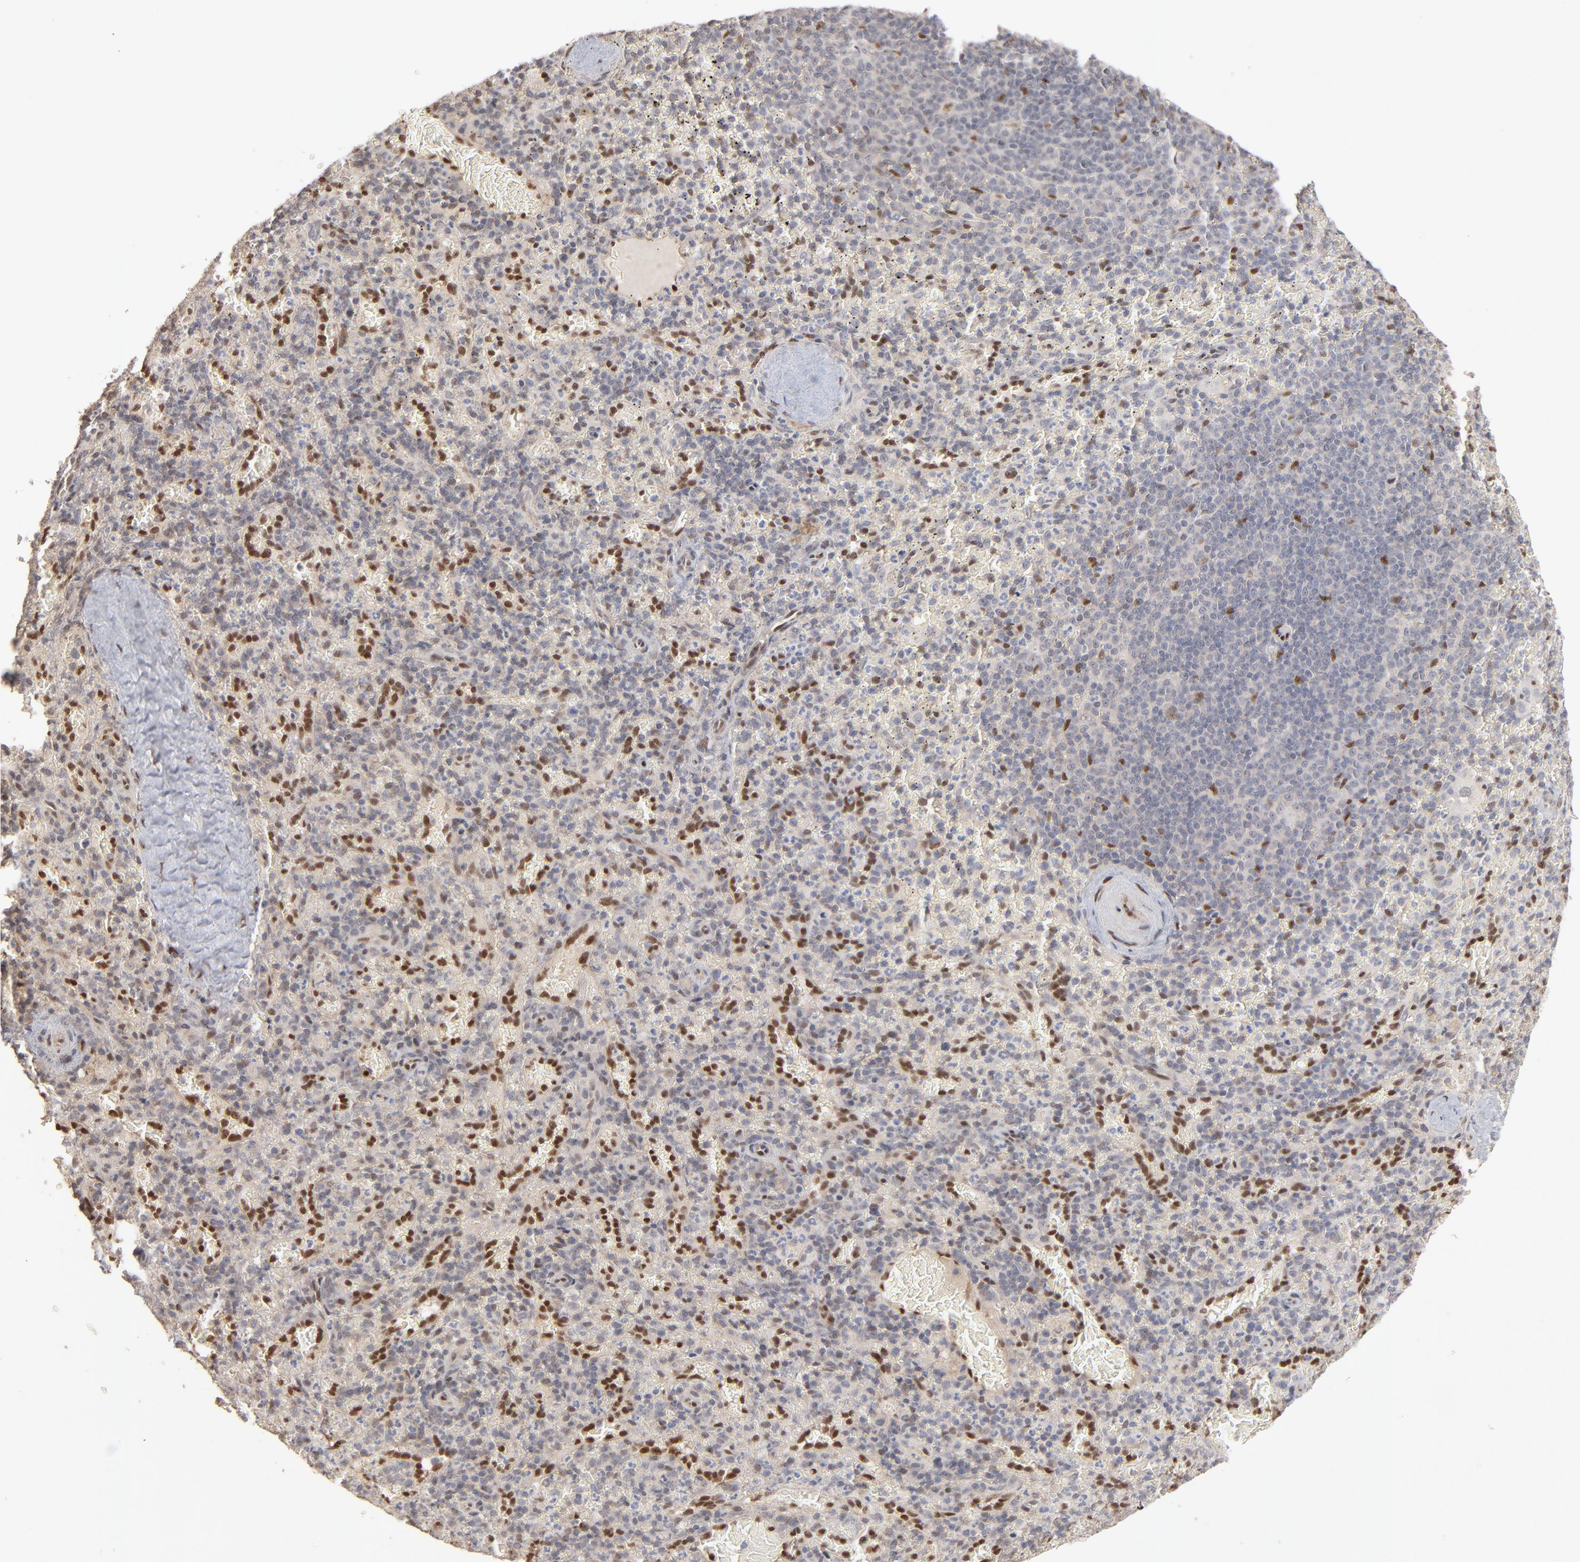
{"staining": {"intensity": "moderate", "quantity": "<25%", "location": "nuclear"}, "tissue": "spleen", "cell_type": "Cells in red pulp", "image_type": "normal", "snomed": [{"axis": "morphology", "description": "Normal tissue, NOS"}, {"axis": "topography", "description": "Spleen"}], "caption": "Approximately <25% of cells in red pulp in normal spleen show moderate nuclear protein positivity as visualized by brown immunohistochemical staining.", "gene": "NFIB", "patient": {"sex": "female", "age": 50}}